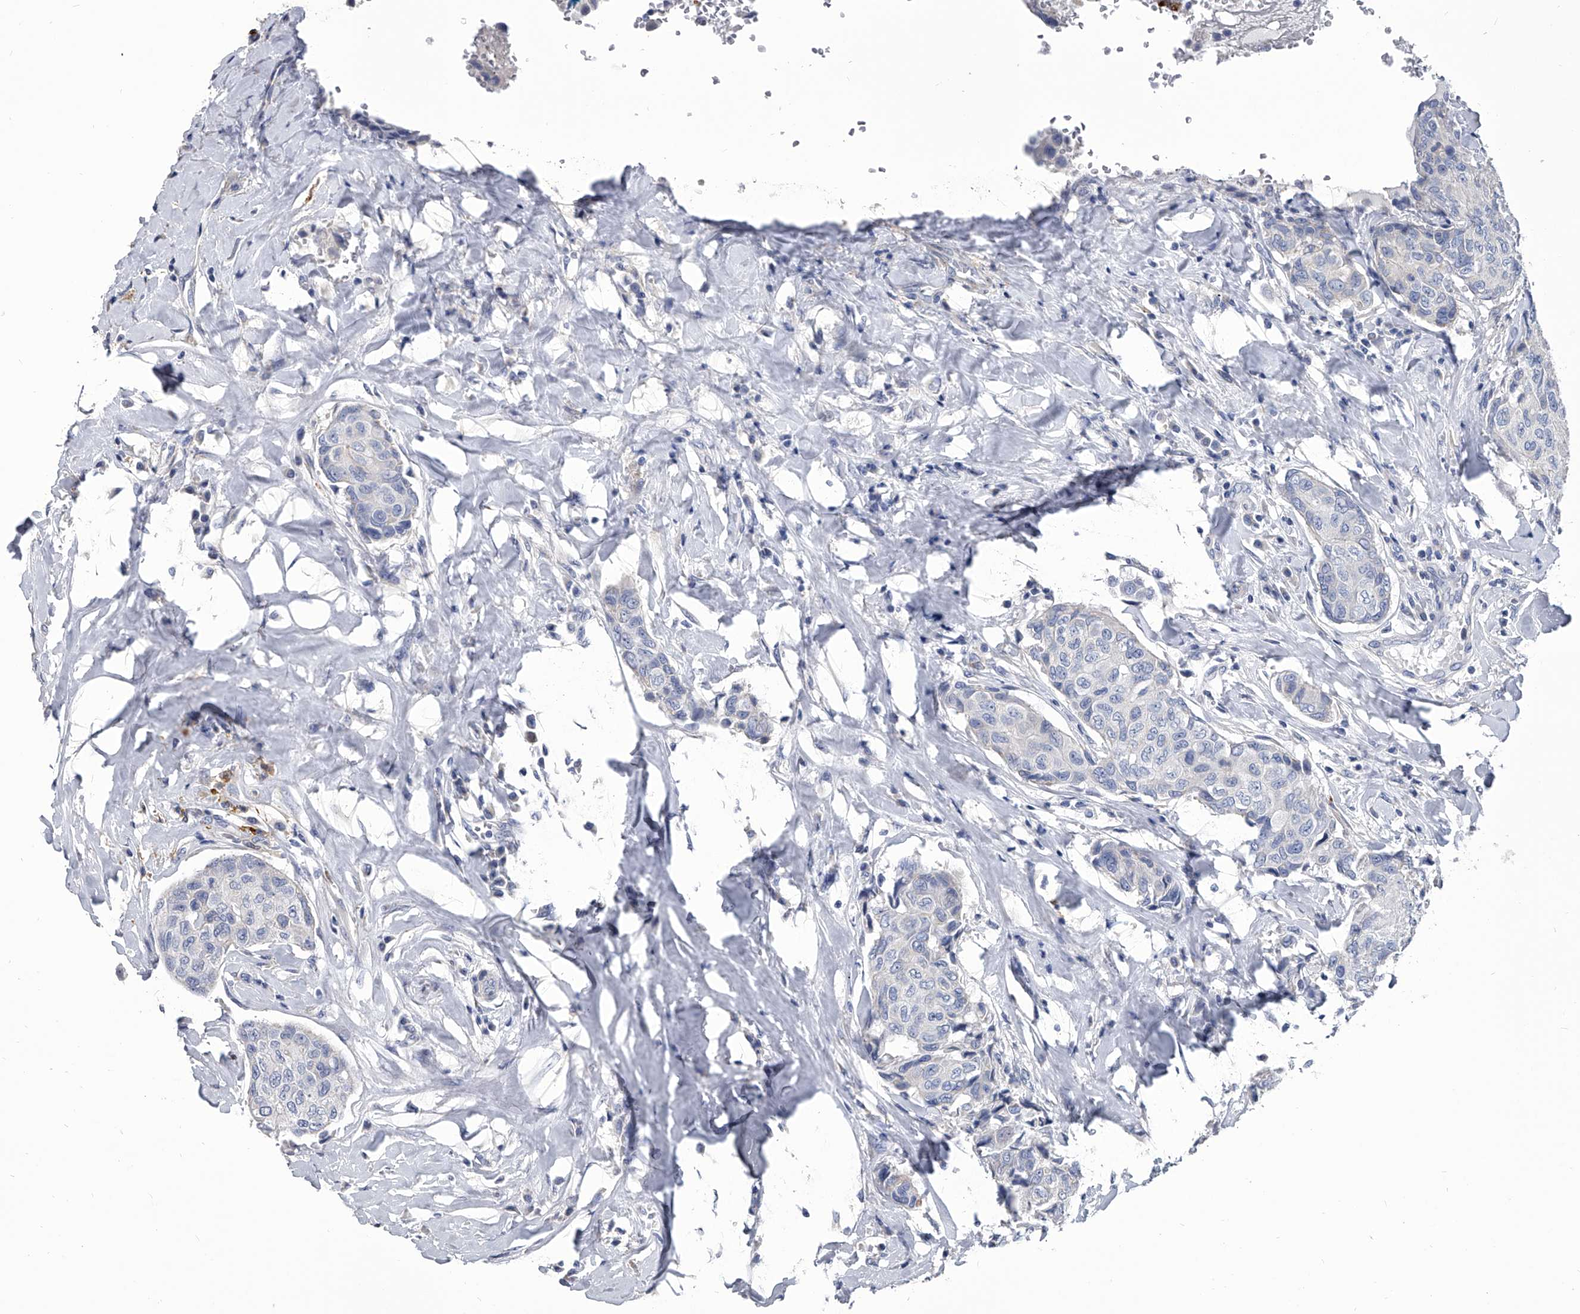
{"staining": {"intensity": "negative", "quantity": "none", "location": "none"}, "tissue": "breast cancer", "cell_type": "Tumor cells", "image_type": "cancer", "snomed": [{"axis": "morphology", "description": "Duct carcinoma"}, {"axis": "topography", "description": "Breast"}], "caption": "Immunohistochemical staining of breast cancer (infiltrating ductal carcinoma) shows no significant positivity in tumor cells.", "gene": "SPP1", "patient": {"sex": "female", "age": 80}}